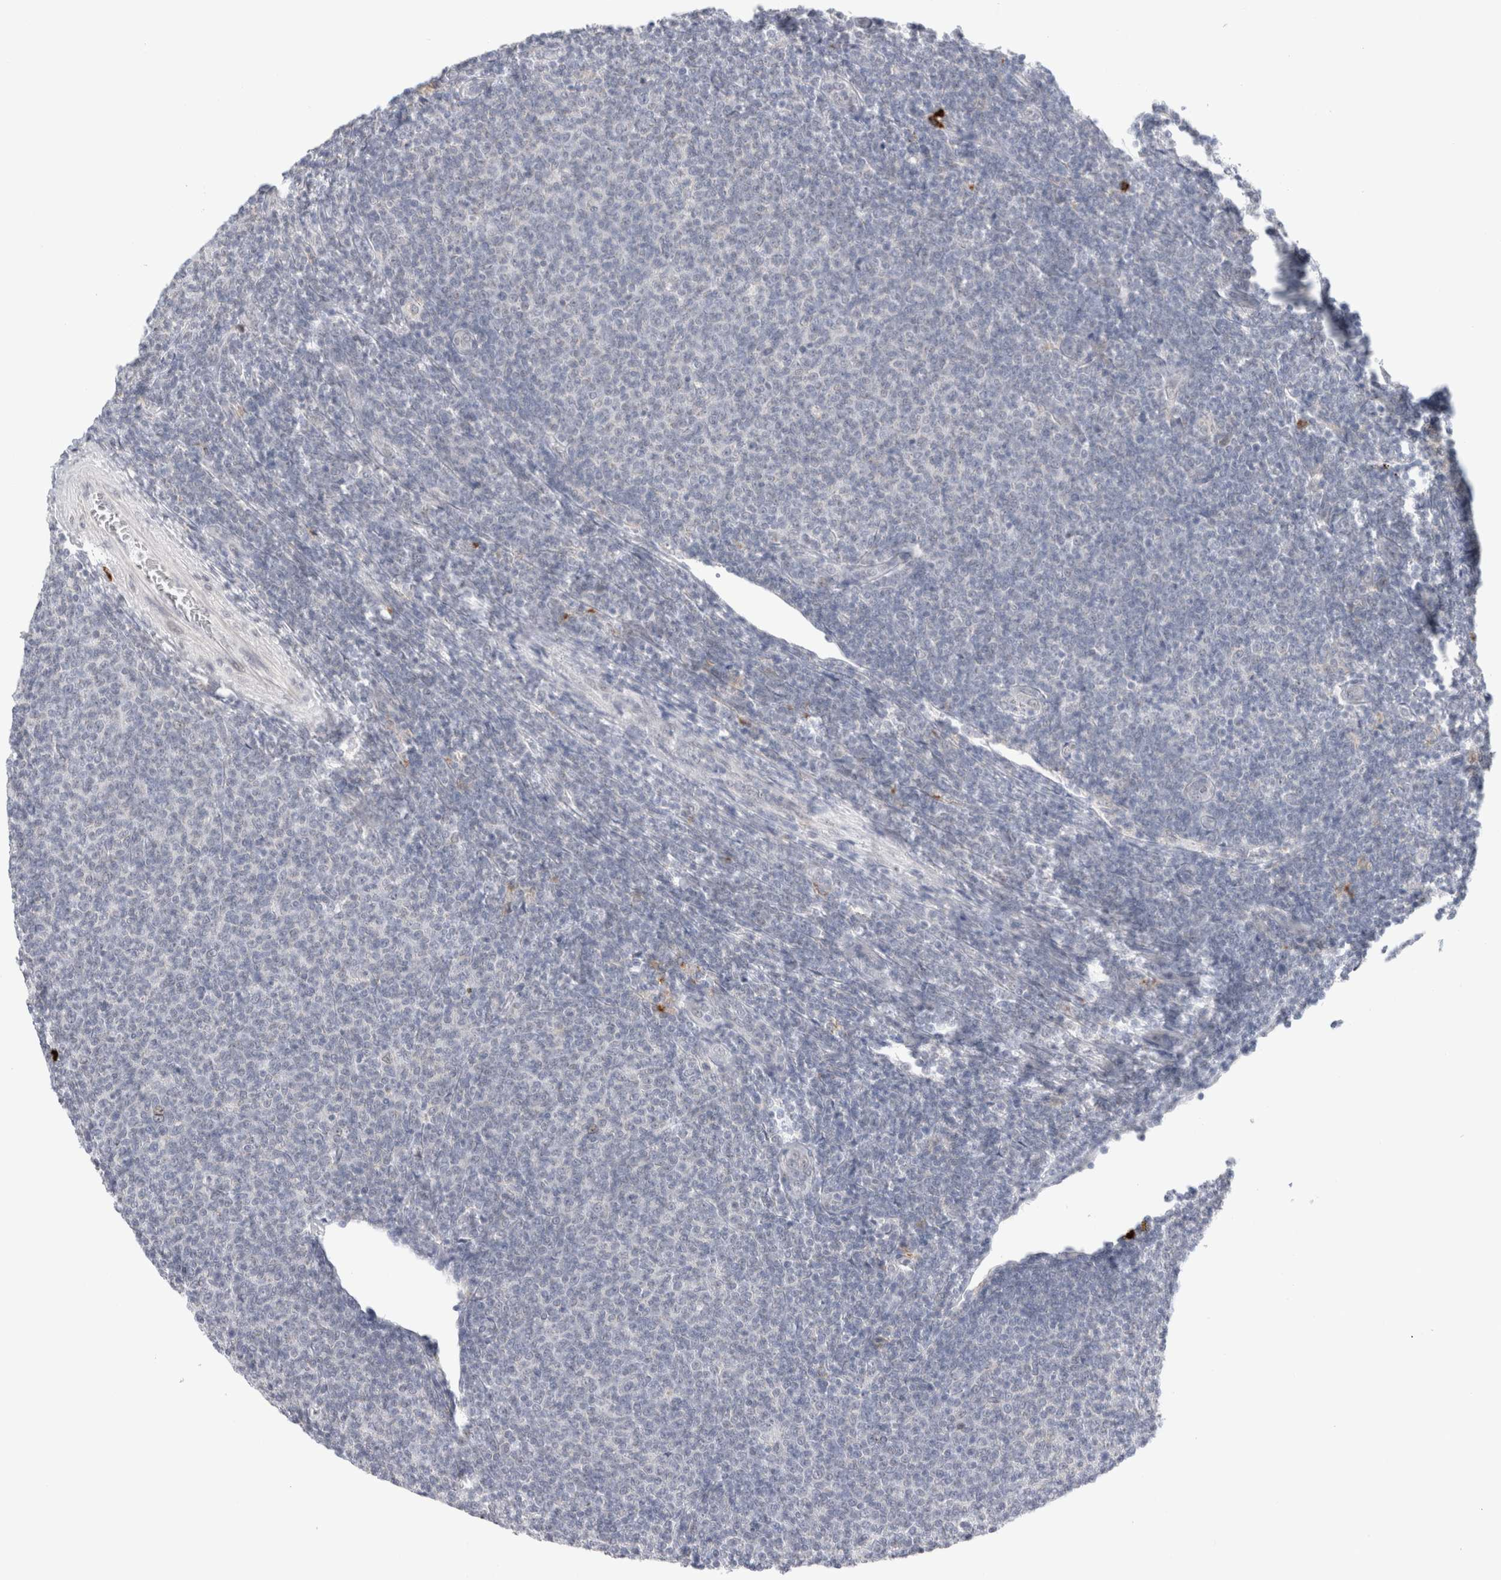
{"staining": {"intensity": "negative", "quantity": "none", "location": "none"}, "tissue": "lymphoma", "cell_type": "Tumor cells", "image_type": "cancer", "snomed": [{"axis": "morphology", "description": "Malignant lymphoma, non-Hodgkin's type, Low grade"}, {"axis": "topography", "description": "Lymph node"}], "caption": "Lymphoma was stained to show a protein in brown. There is no significant positivity in tumor cells.", "gene": "SLC22A12", "patient": {"sex": "male", "age": 66}}